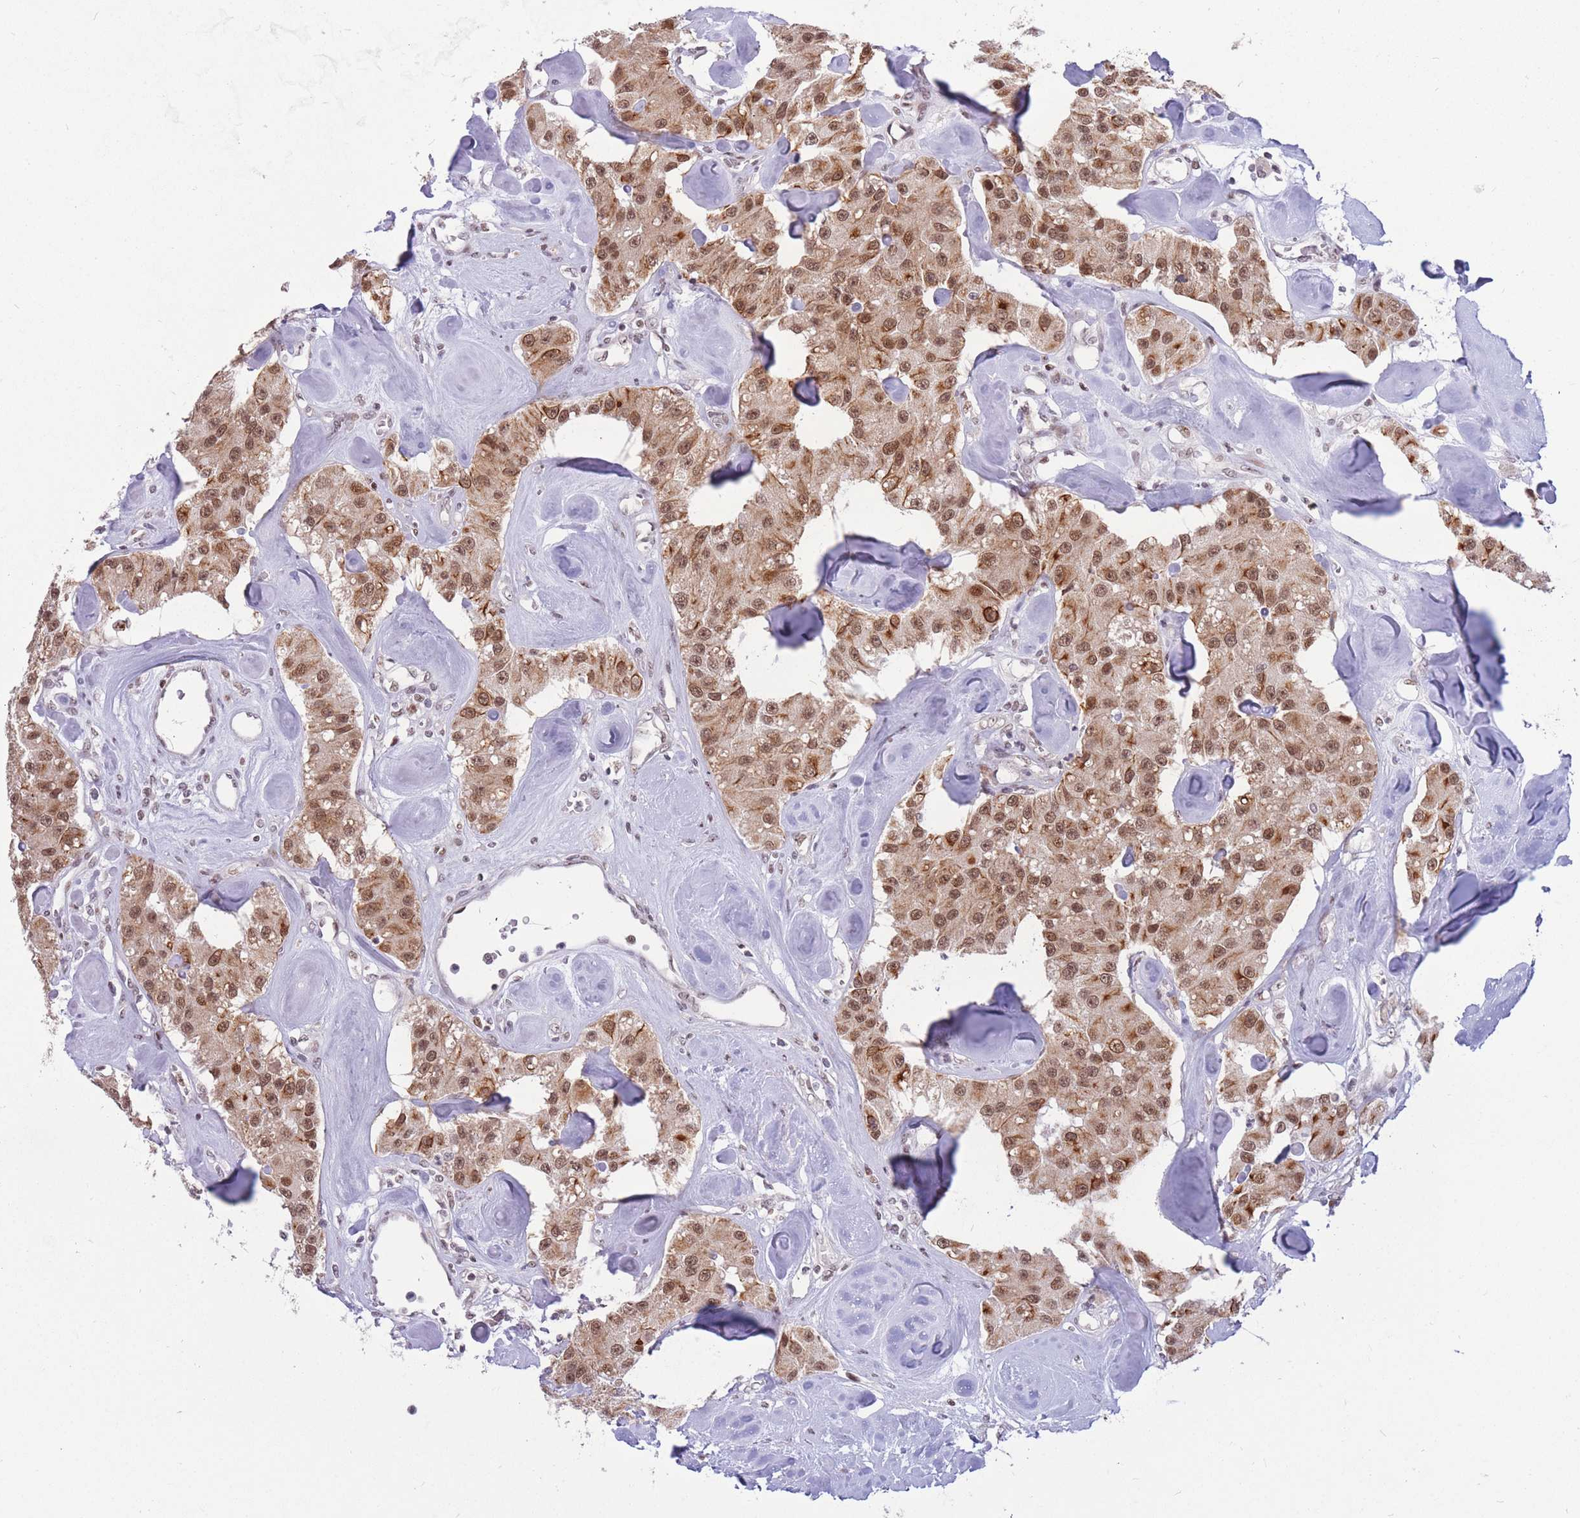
{"staining": {"intensity": "moderate", "quantity": ">75%", "location": "cytoplasmic/membranous,nuclear"}, "tissue": "carcinoid", "cell_type": "Tumor cells", "image_type": "cancer", "snomed": [{"axis": "morphology", "description": "Carcinoid, malignant, NOS"}, {"axis": "topography", "description": "Pancreas"}], "caption": "Carcinoid tissue shows moderate cytoplasmic/membranous and nuclear expression in approximately >75% of tumor cells The staining was performed using DAB (3,3'-diaminobenzidine), with brown indicating positive protein expression. Nuclei are stained blue with hematoxylin.", "gene": "TARBP2", "patient": {"sex": "male", "age": 41}}